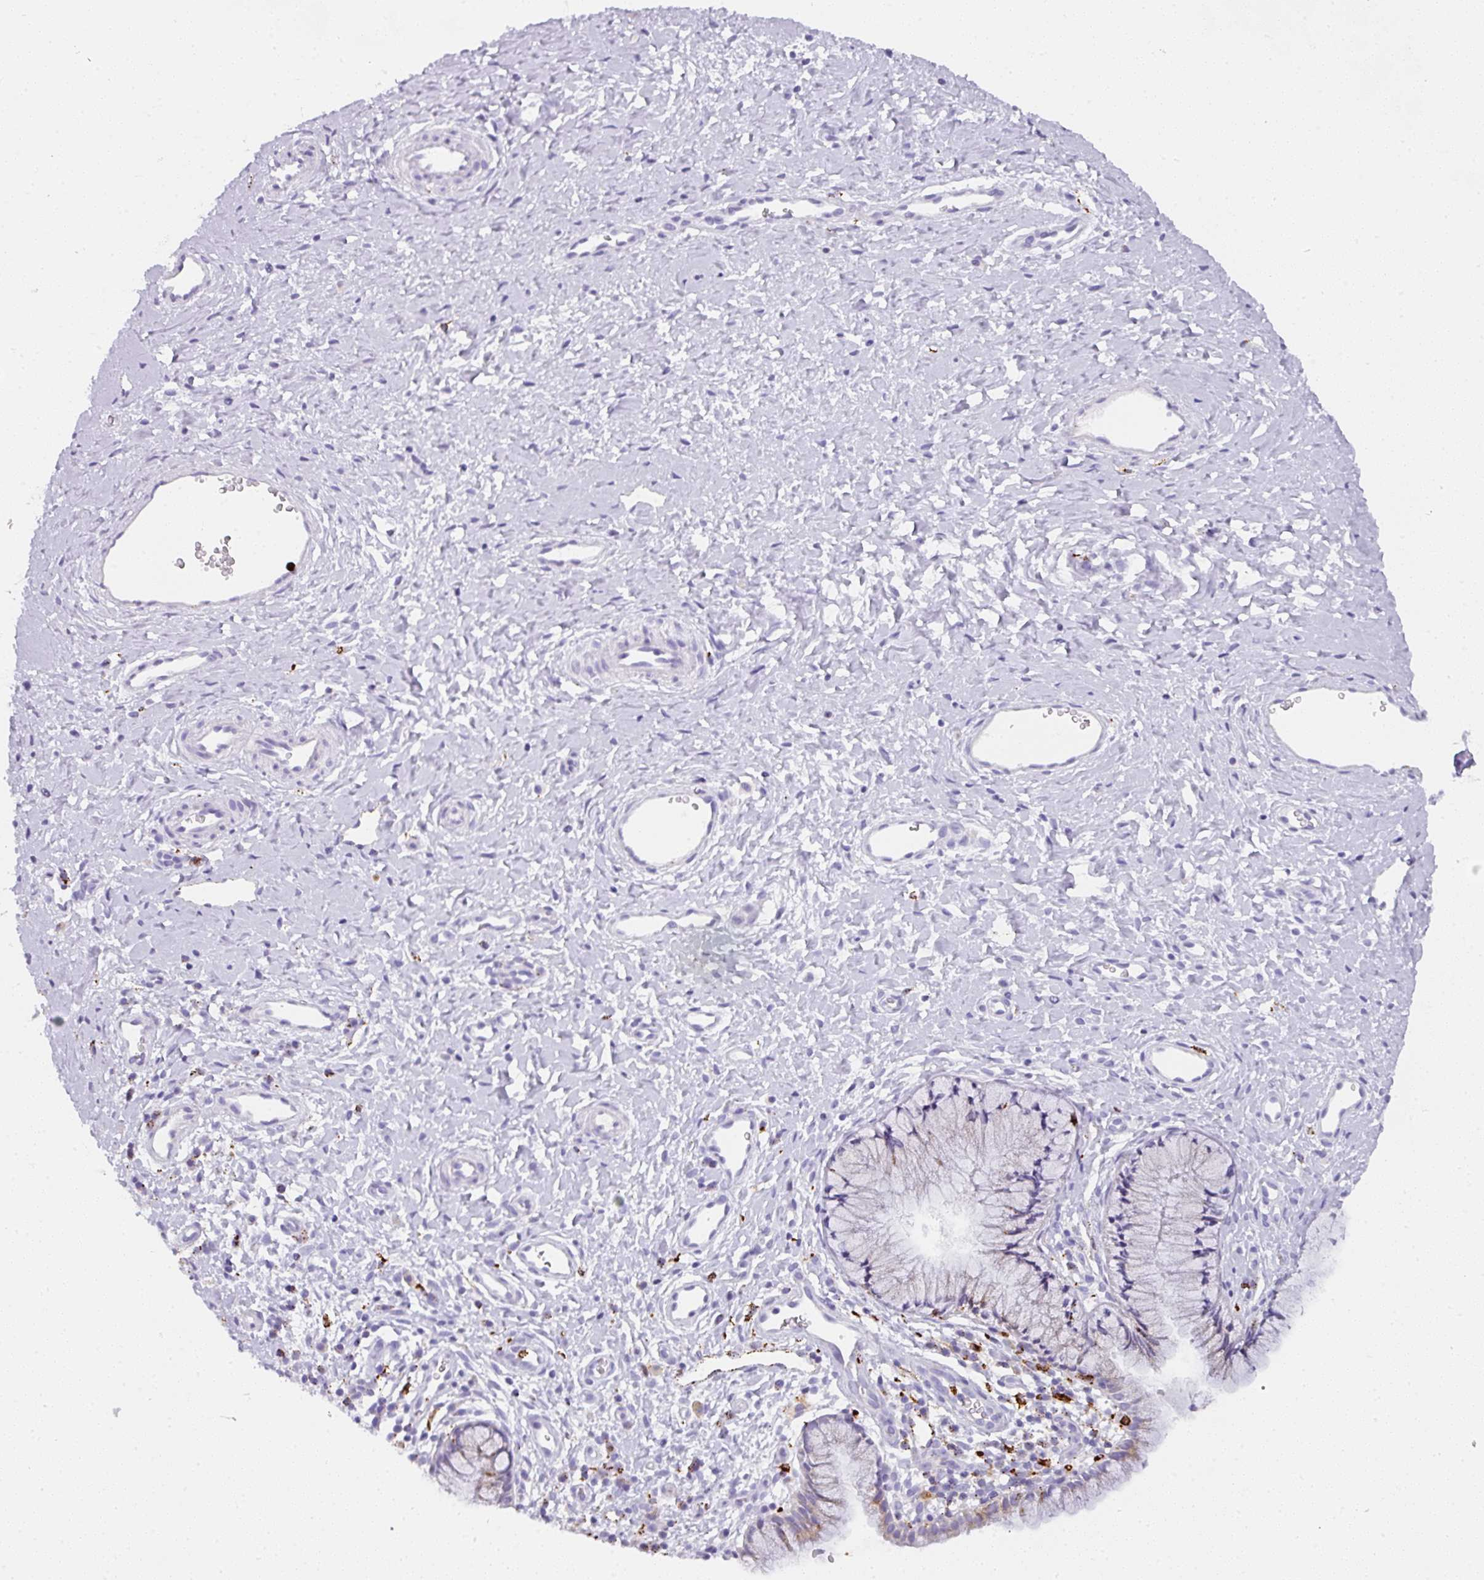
{"staining": {"intensity": "negative", "quantity": "none", "location": "none"}, "tissue": "cervix", "cell_type": "Glandular cells", "image_type": "normal", "snomed": [{"axis": "morphology", "description": "Normal tissue, NOS"}, {"axis": "topography", "description": "Cervix"}], "caption": "Cervix stained for a protein using immunohistochemistry exhibits no staining glandular cells.", "gene": "MMACHC", "patient": {"sex": "female", "age": 36}}